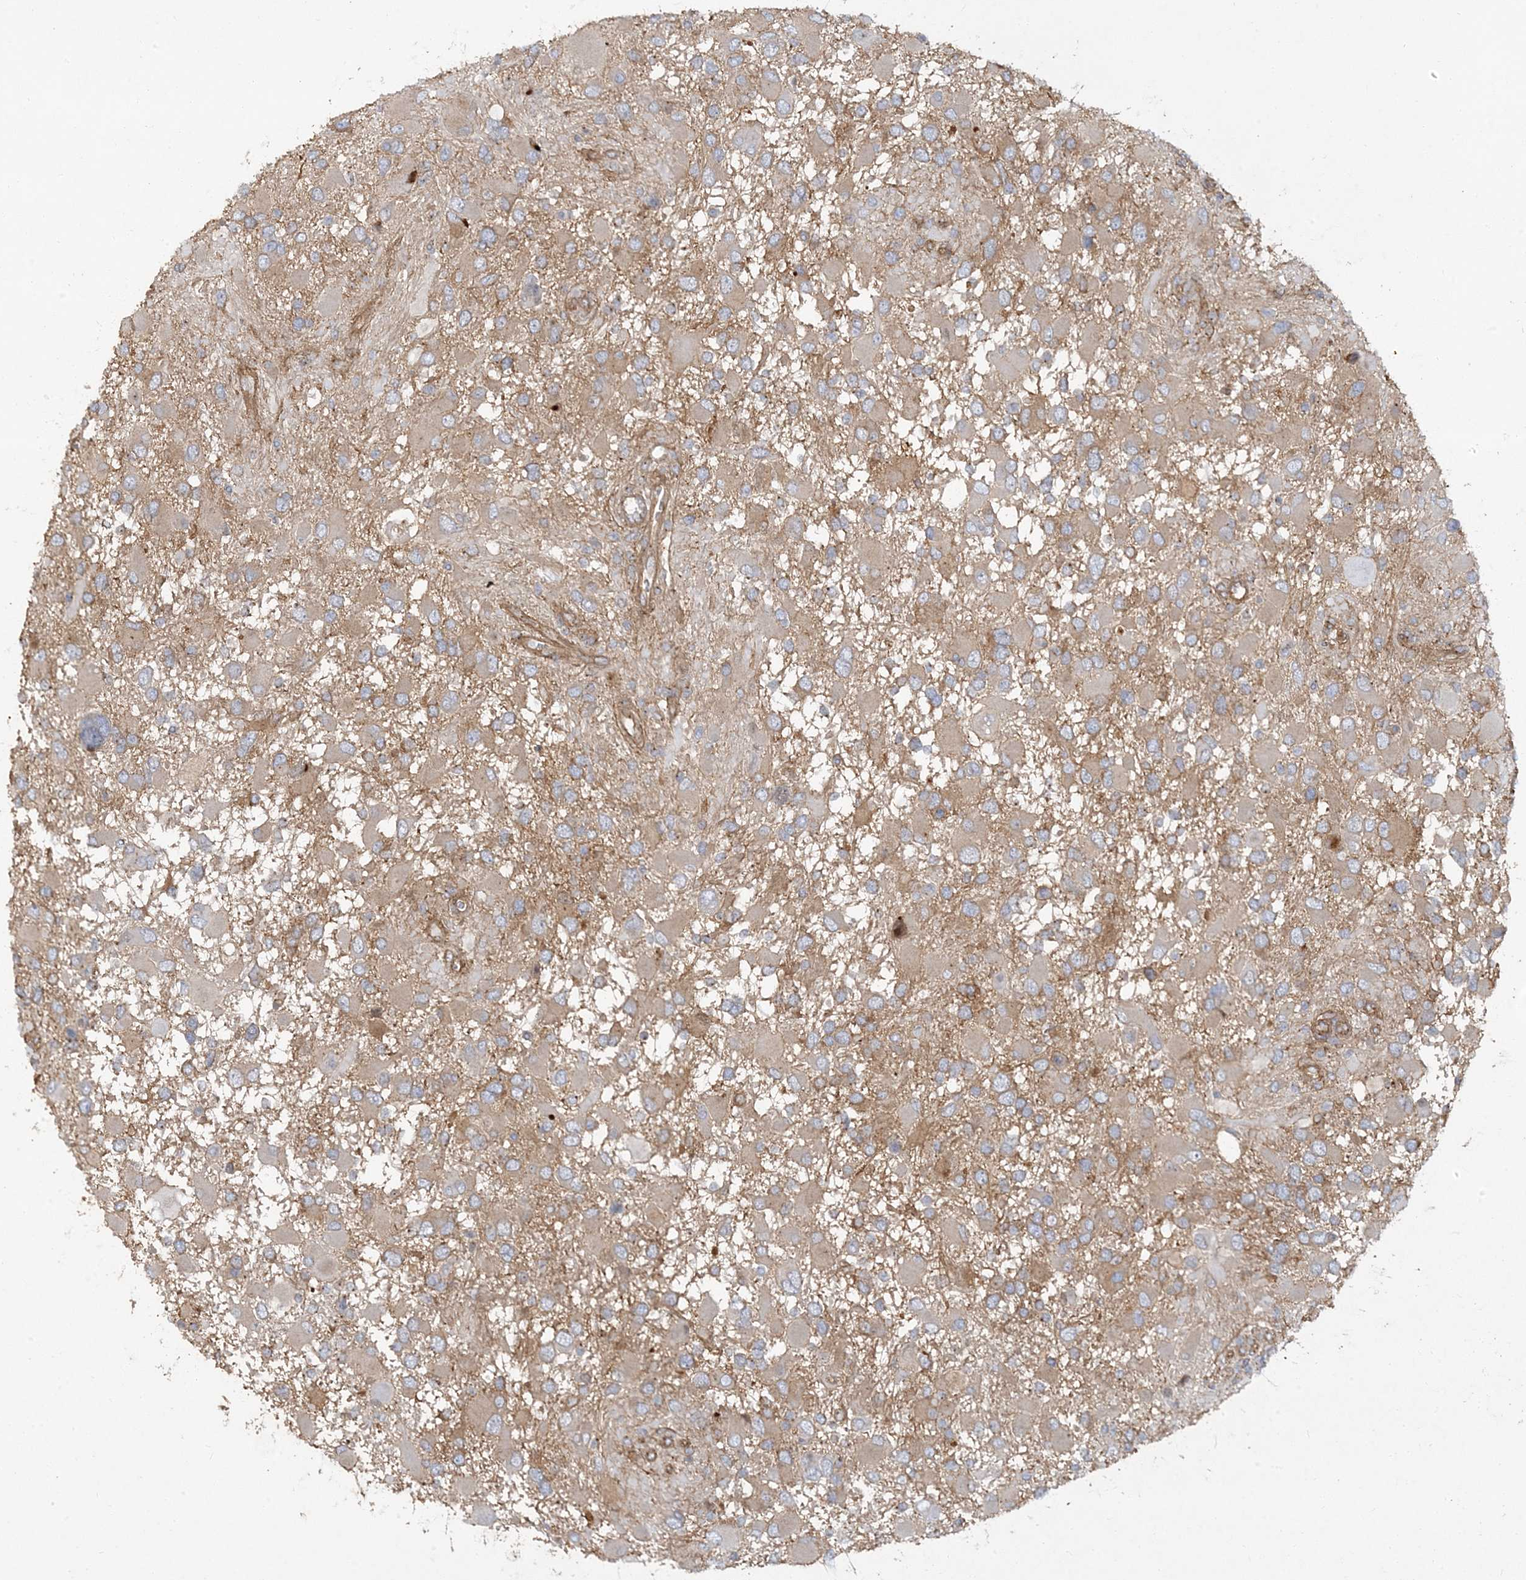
{"staining": {"intensity": "weak", "quantity": ">75%", "location": "cytoplasmic/membranous"}, "tissue": "glioma", "cell_type": "Tumor cells", "image_type": "cancer", "snomed": [{"axis": "morphology", "description": "Glioma, malignant, High grade"}, {"axis": "topography", "description": "Brain"}], "caption": "This photomicrograph reveals immunohistochemistry staining of malignant glioma (high-grade), with low weak cytoplasmic/membranous positivity in about >75% of tumor cells.", "gene": "ATP23", "patient": {"sex": "male", "age": 53}}